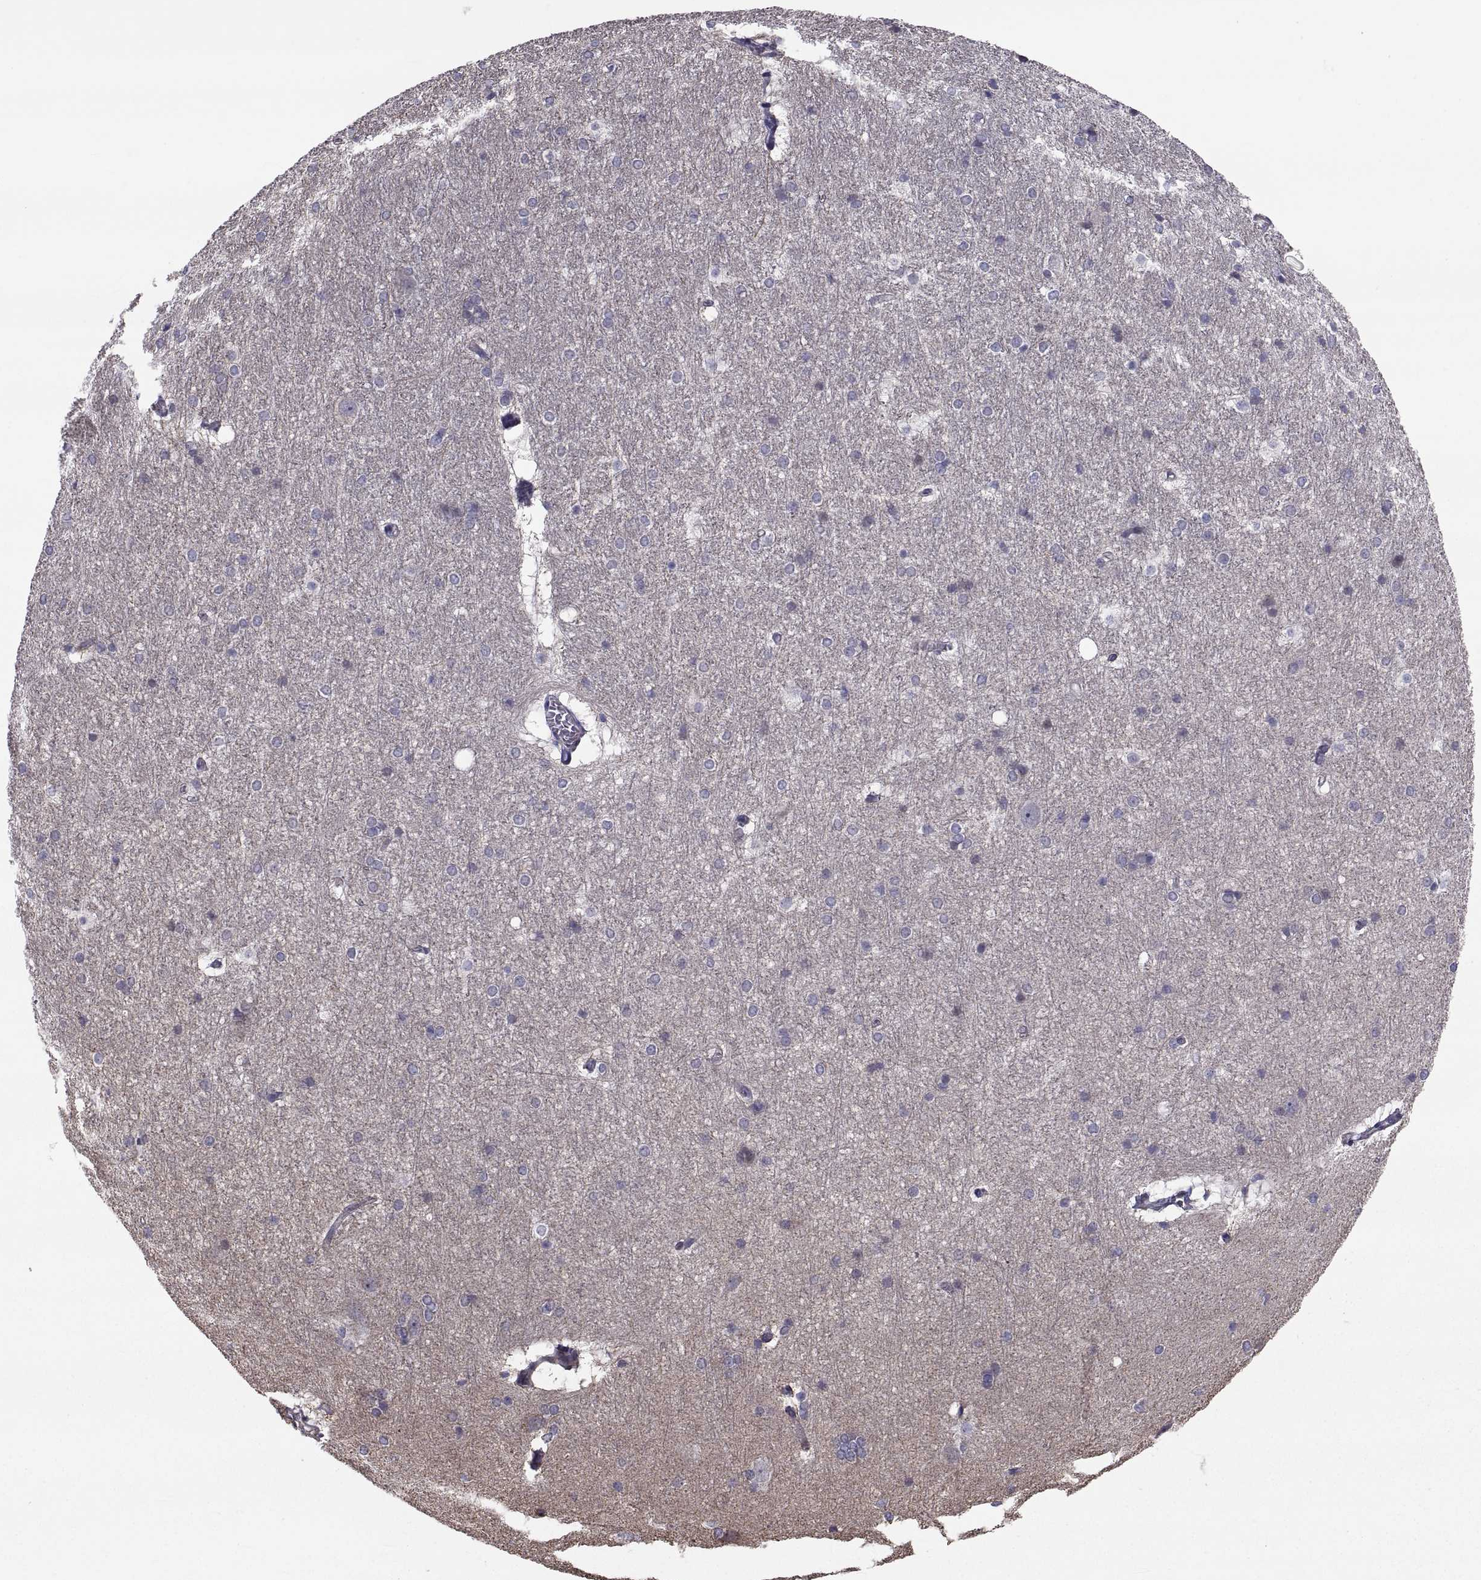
{"staining": {"intensity": "negative", "quantity": "none", "location": "none"}, "tissue": "hippocampus", "cell_type": "Glial cells", "image_type": "normal", "snomed": [{"axis": "morphology", "description": "Normal tissue, NOS"}, {"axis": "topography", "description": "Cerebral cortex"}, {"axis": "topography", "description": "Hippocampus"}], "caption": "Glial cells show no significant positivity in unremarkable hippocampus. (Stains: DAB (3,3'-diaminobenzidine) immunohistochemistry (IHC) with hematoxylin counter stain, Microscopy: brightfield microscopy at high magnification).", "gene": "ANO1", "patient": {"sex": "female", "age": 19}}